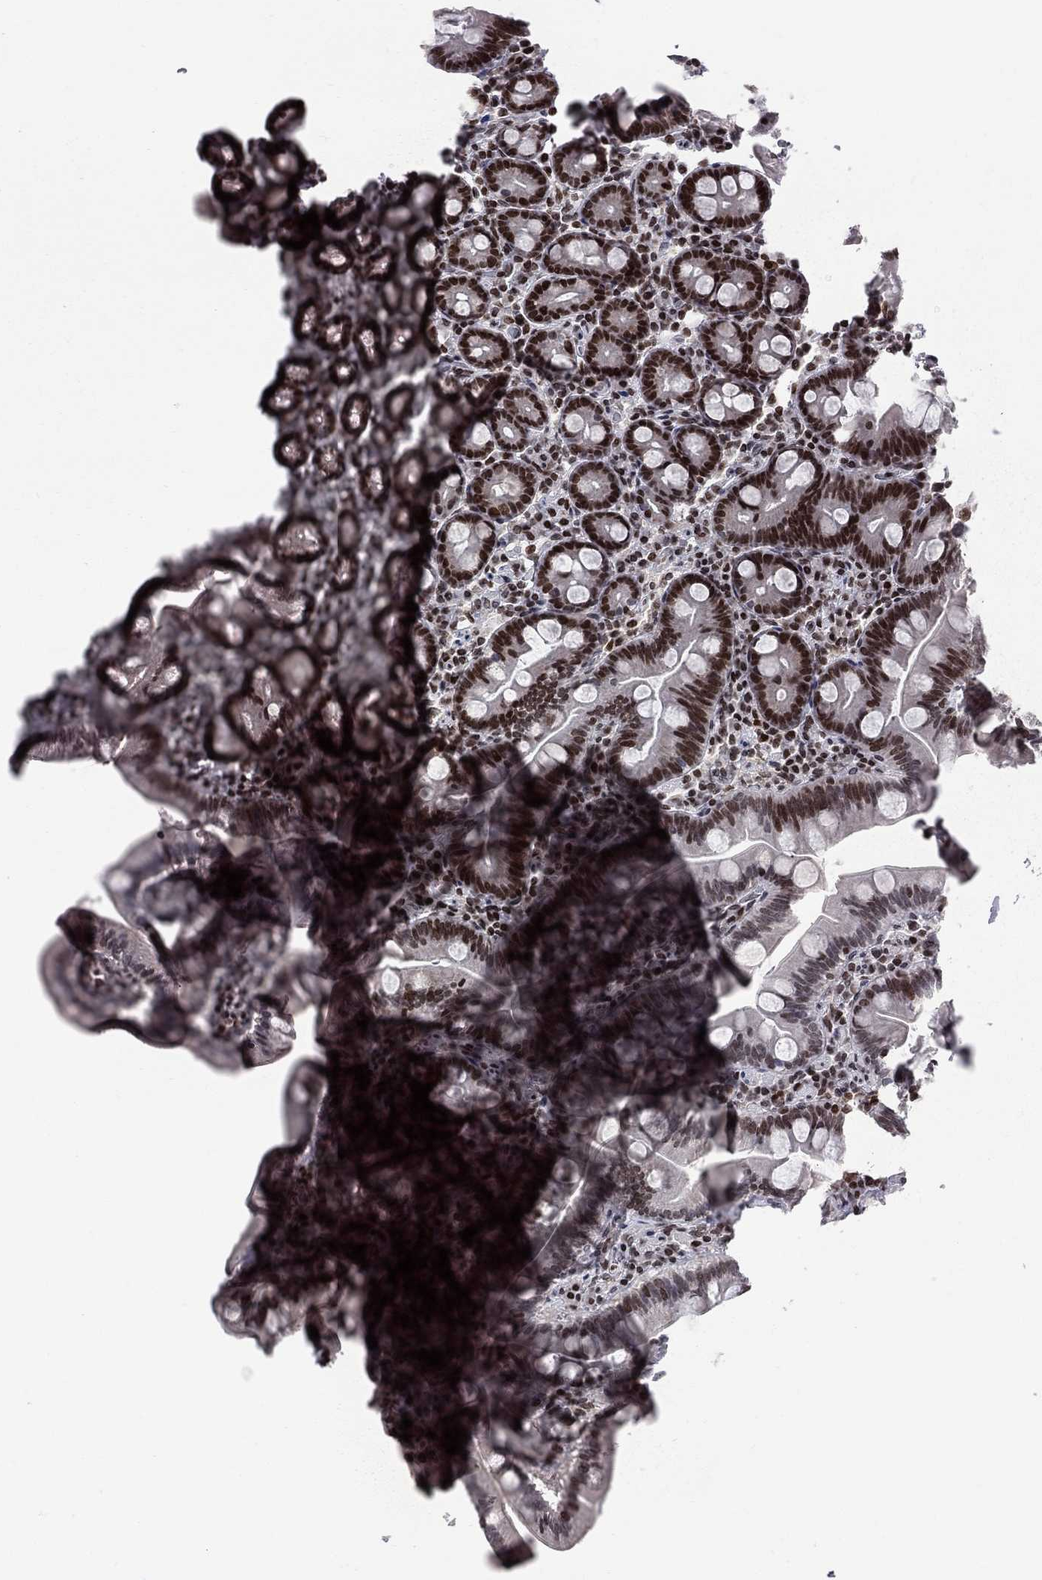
{"staining": {"intensity": "strong", "quantity": "25%-75%", "location": "nuclear"}, "tissue": "duodenum", "cell_type": "Glandular cells", "image_type": "normal", "snomed": [{"axis": "morphology", "description": "Normal tissue, NOS"}, {"axis": "topography", "description": "Duodenum"}], "caption": "This is a histology image of IHC staining of normal duodenum, which shows strong positivity in the nuclear of glandular cells.", "gene": "RNASEH2C", "patient": {"sex": "male", "age": 59}}